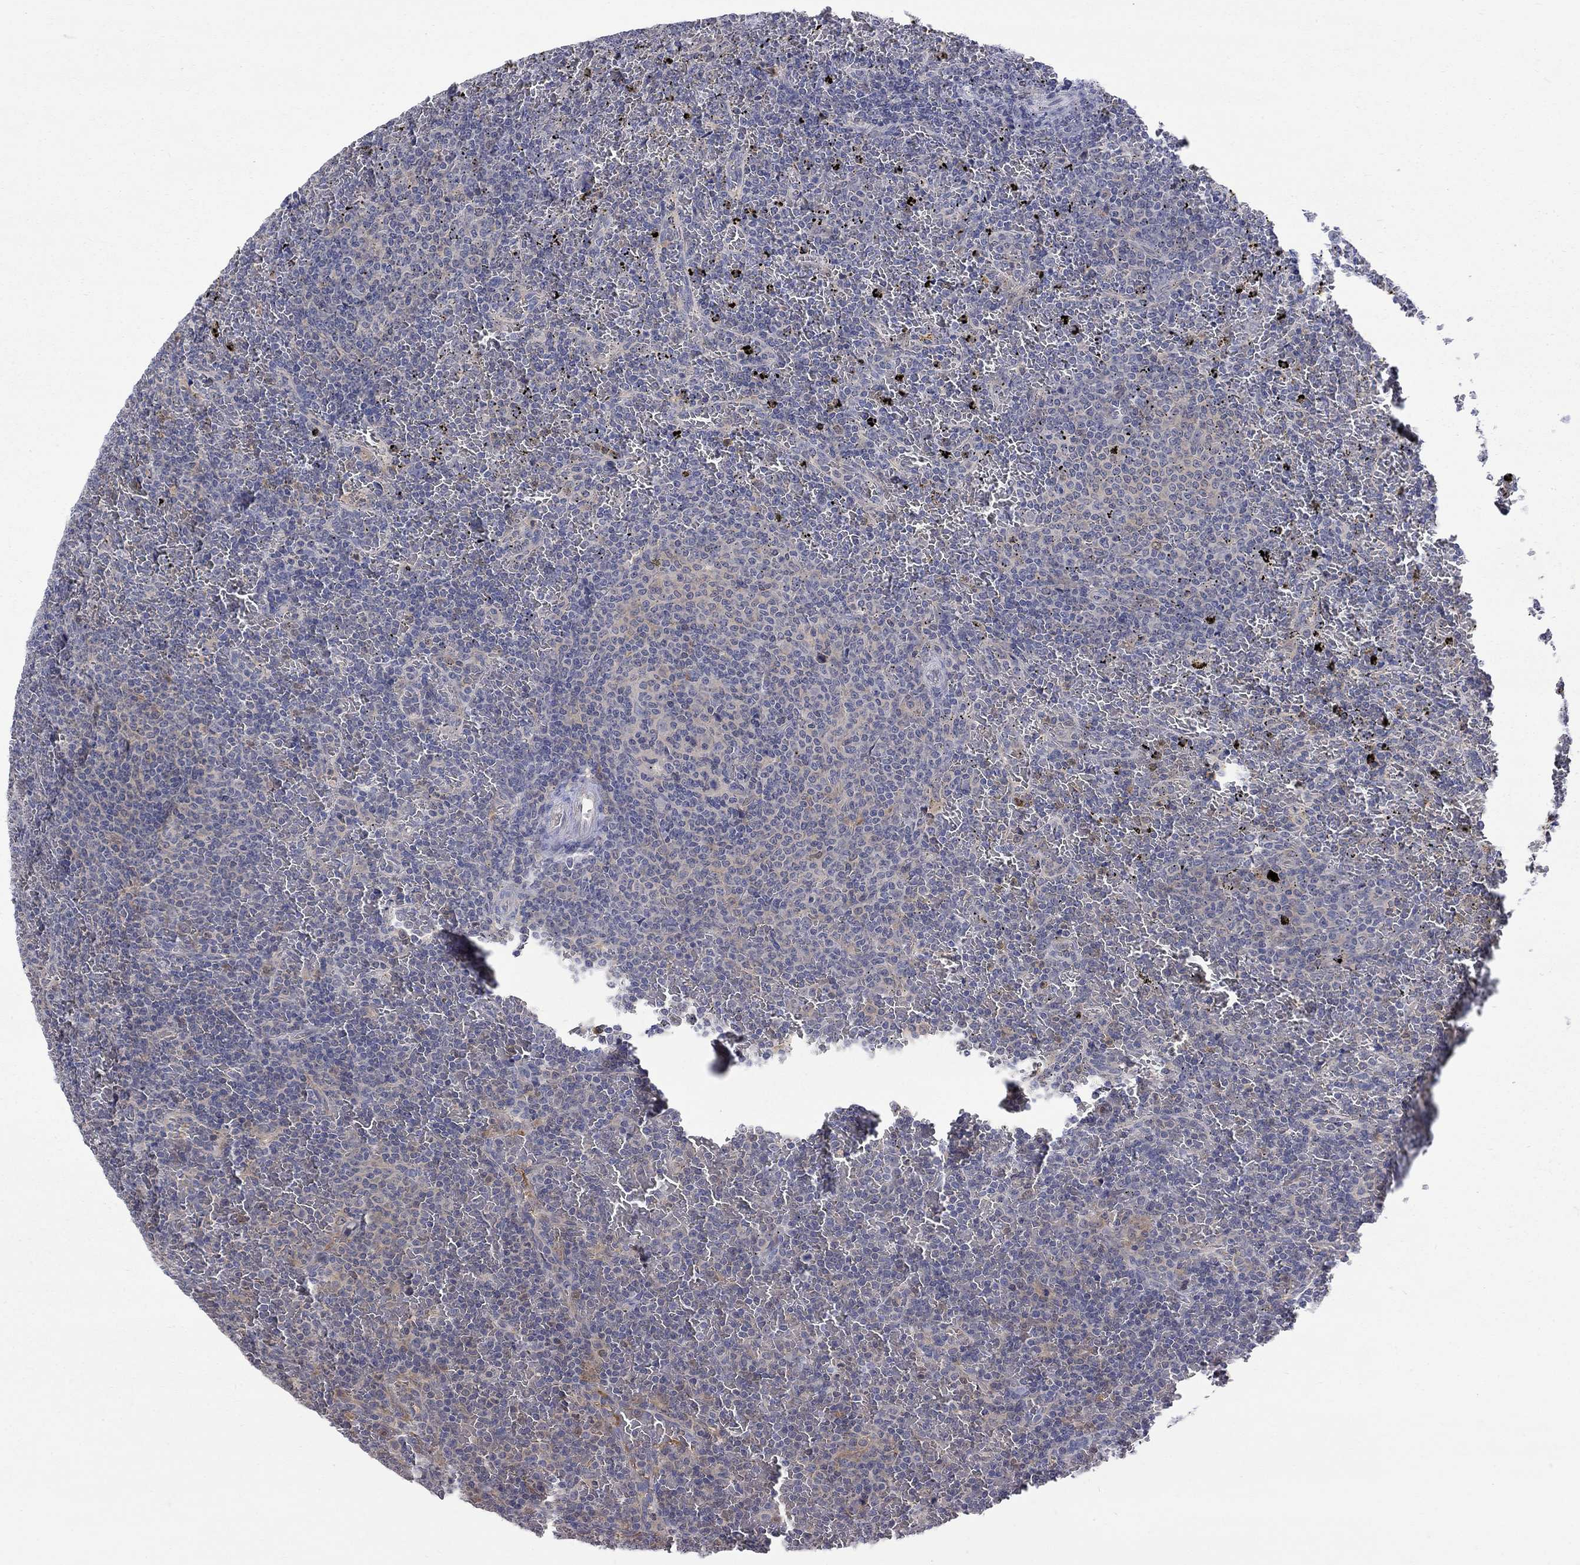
{"staining": {"intensity": "negative", "quantity": "none", "location": "none"}, "tissue": "lymphoma", "cell_type": "Tumor cells", "image_type": "cancer", "snomed": [{"axis": "morphology", "description": "Malignant lymphoma, non-Hodgkin's type, Low grade"}, {"axis": "topography", "description": "Spleen"}], "caption": "Immunohistochemistry of human lymphoma exhibits no positivity in tumor cells.", "gene": "HKDC1", "patient": {"sex": "female", "age": 77}}